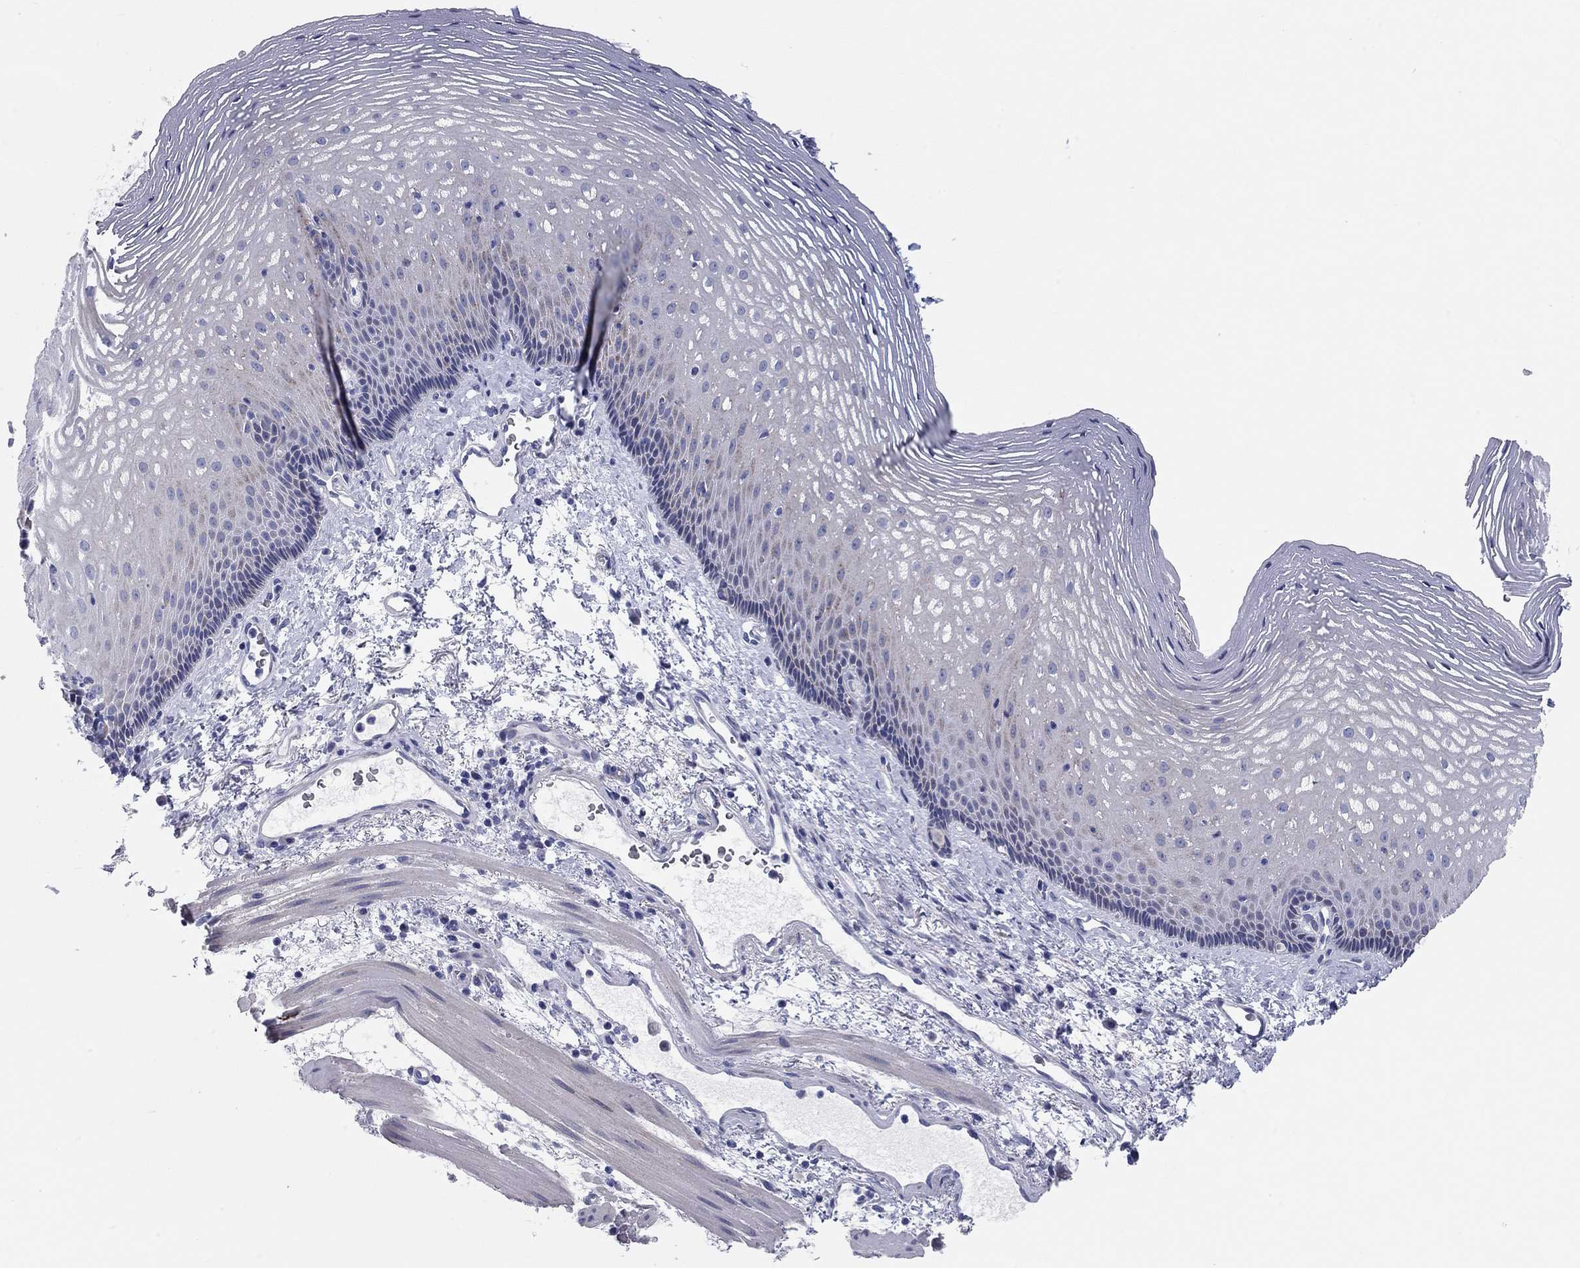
{"staining": {"intensity": "weak", "quantity": "25%-75%", "location": "cytoplasmic/membranous"}, "tissue": "esophagus", "cell_type": "Squamous epithelial cells", "image_type": "normal", "snomed": [{"axis": "morphology", "description": "Normal tissue, NOS"}, {"axis": "topography", "description": "Esophagus"}], "caption": "Immunohistochemistry histopathology image of benign esophagus: human esophagus stained using immunohistochemistry (IHC) demonstrates low levels of weak protein expression localized specifically in the cytoplasmic/membranous of squamous epithelial cells, appearing as a cytoplasmic/membranous brown color.", "gene": "CHI3L2", "patient": {"sex": "male", "age": 76}}